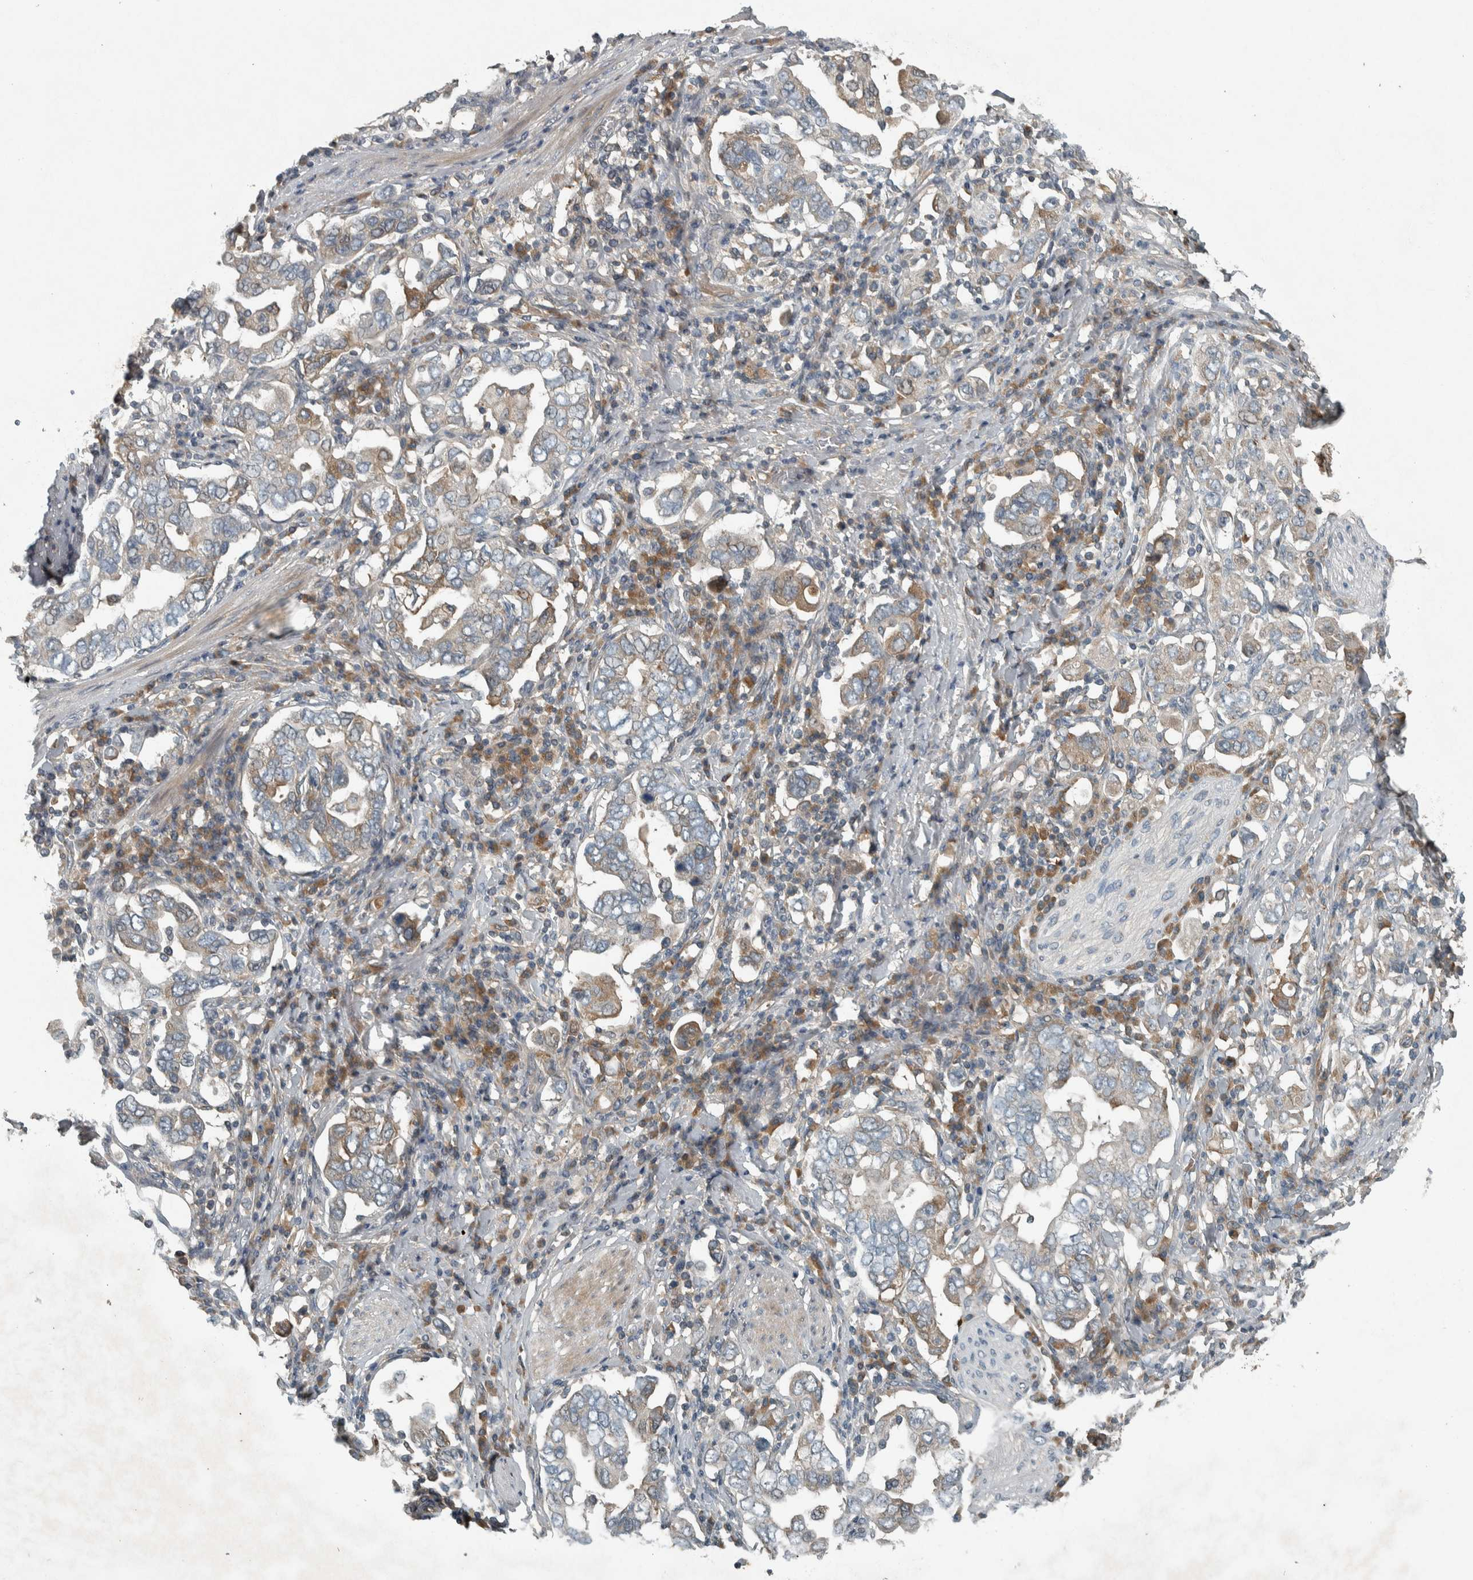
{"staining": {"intensity": "weak", "quantity": "<25%", "location": "cytoplasmic/membranous"}, "tissue": "stomach cancer", "cell_type": "Tumor cells", "image_type": "cancer", "snomed": [{"axis": "morphology", "description": "Adenocarcinoma, NOS"}, {"axis": "topography", "description": "Stomach, upper"}], "caption": "This photomicrograph is of stomach adenocarcinoma stained with immunohistochemistry (IHC) to label a protein in brown with the nuclei are counter-stained blue. There is no staining in tumor cells.", "gene": "CLCN2", "patient": {"sex": "male", "age": 62}}